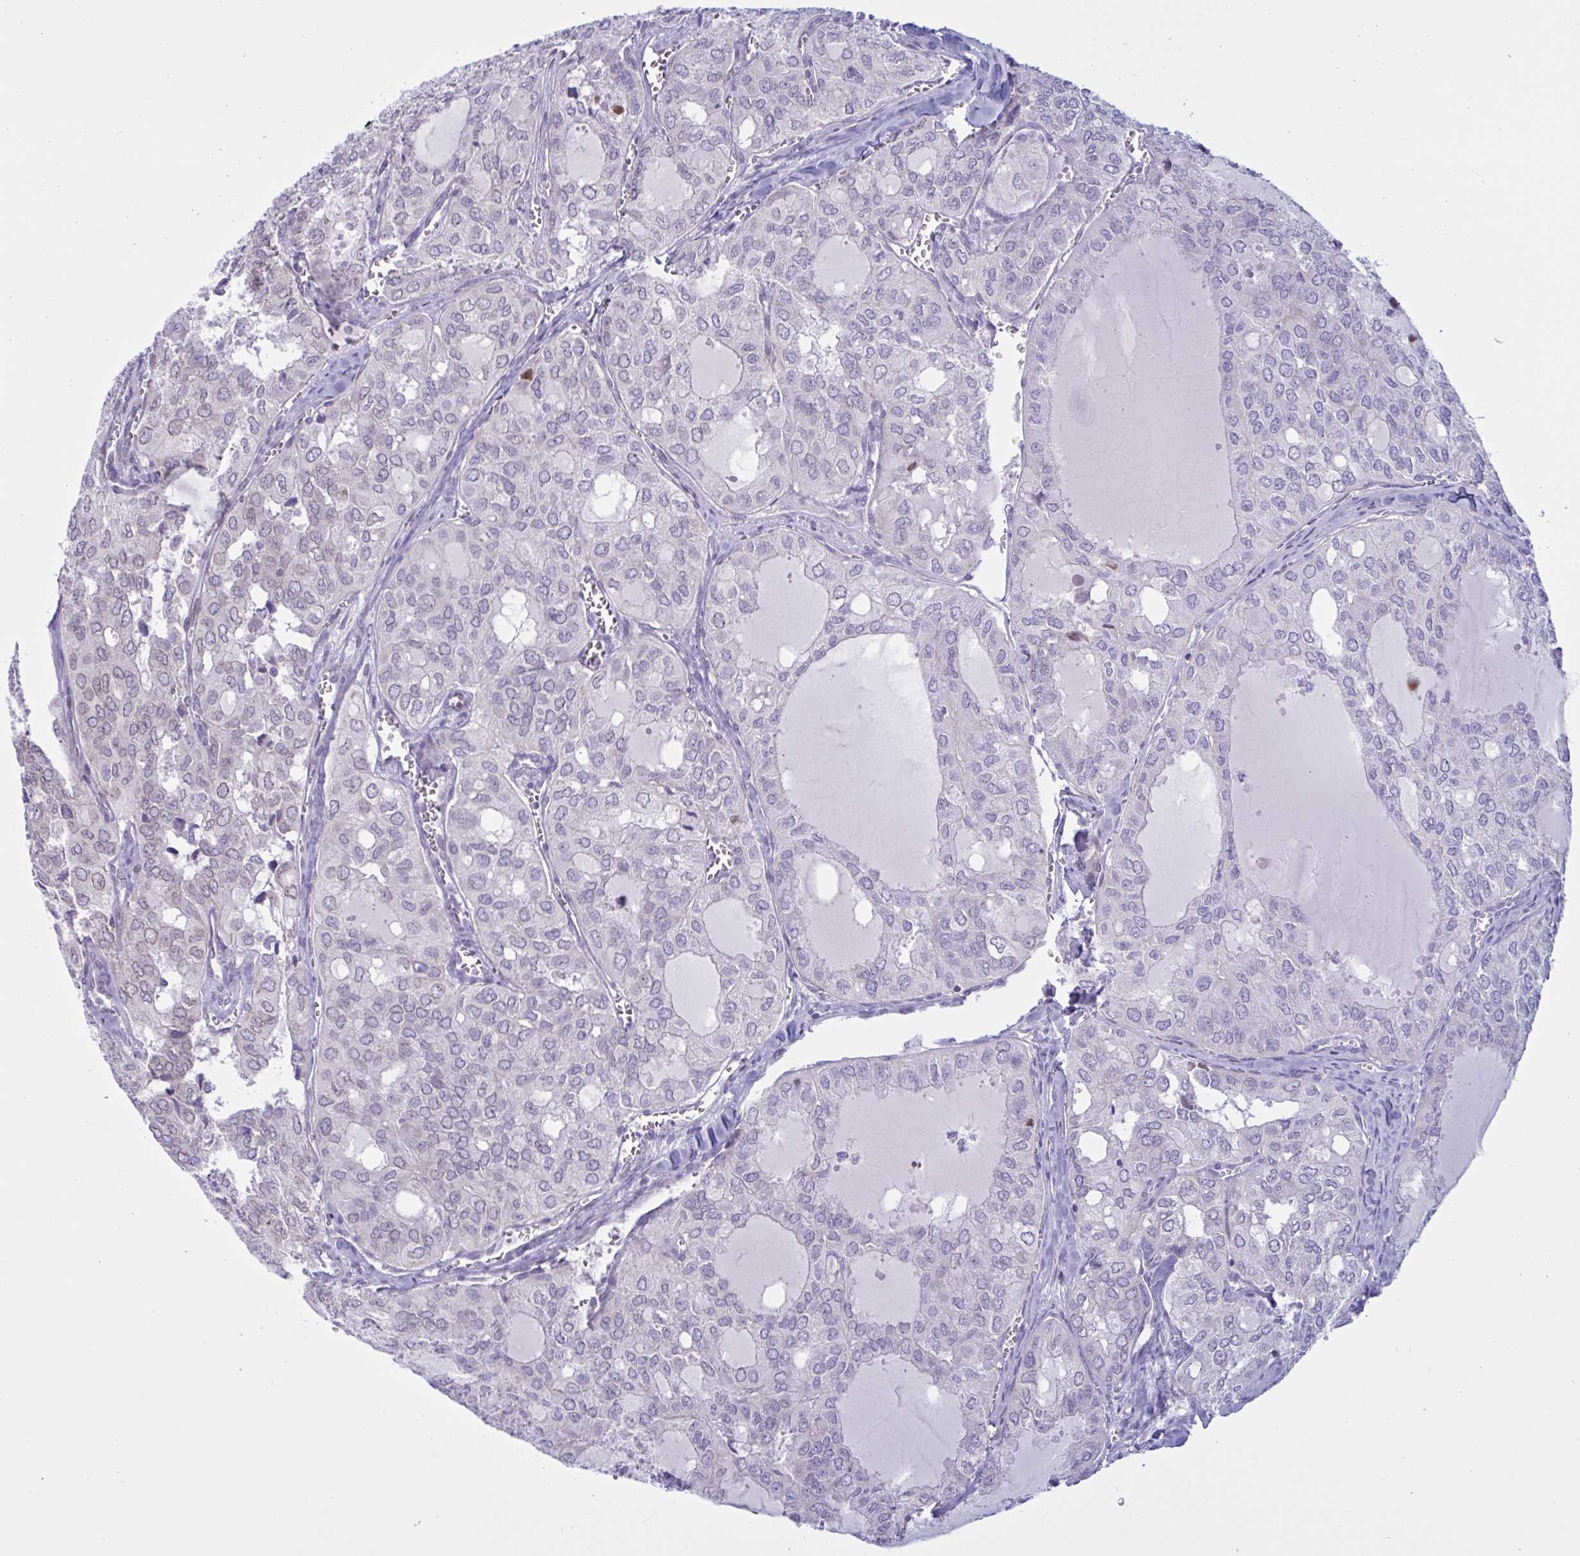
{"staining": {"intensity": "negative", "quantity": "none", "location": "none"}, "tissue": "thyroid cancer", "cell_type": "Tumor cells", "image_type": "cancer", "snomed": [{"axis": "morphology", "description": "Follicular adenoma carcinoma, NOS"}, {"axis": "topography", "description": "Thyroid gland"}], "caption": "Thyroid follicular adenoma carcinoma stained for a protein using immunohistochemistry (IHC) shows no positivity tumor cells.", "gene": "DOCK11", "patient": {"sex": "male", "age": 75}}